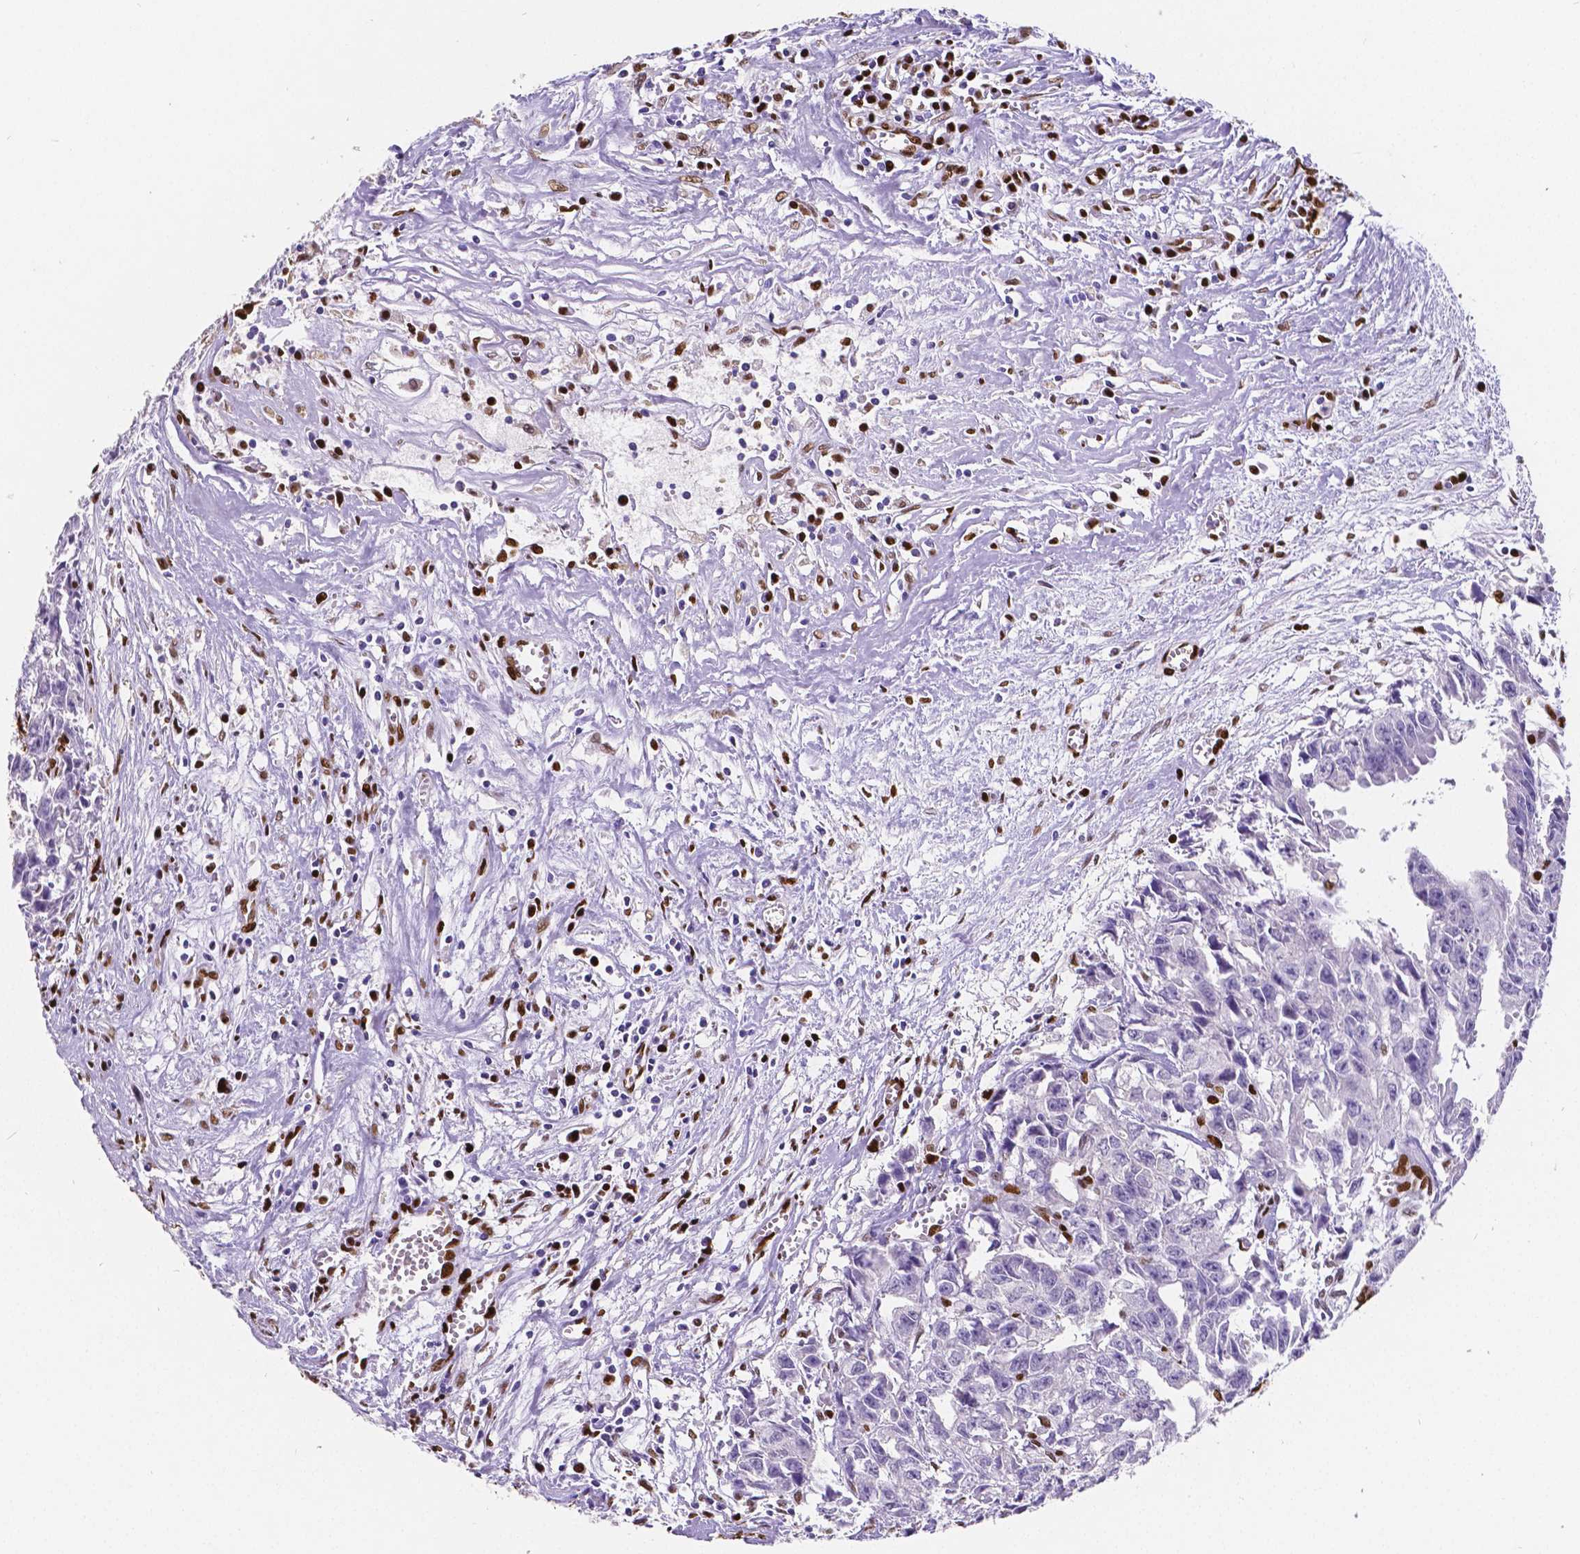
{"staining": {"intensity": "negative", "quantity": "none", "location": "none"}, "tissue": "testis cancer", "cell_type": "Tumor cells", "image_type": "cancer", "snomed": [{"axis": "morphology", "description": "Carcinoma, Embryonal, NOS"}, {"axis": "morphology", "description": "Teratoma, malignant, NOS"}, {"axis": "topography", "description": "Testis"}], "caption": "Immunohistochemistry photomicrograph of neoplastic tissue: human testis cancer stained with DAB demonstrates no significant protein positivity in tumor cells.", "gene": "MEF2C", "patient": {"sex": "male", "age": 24}}